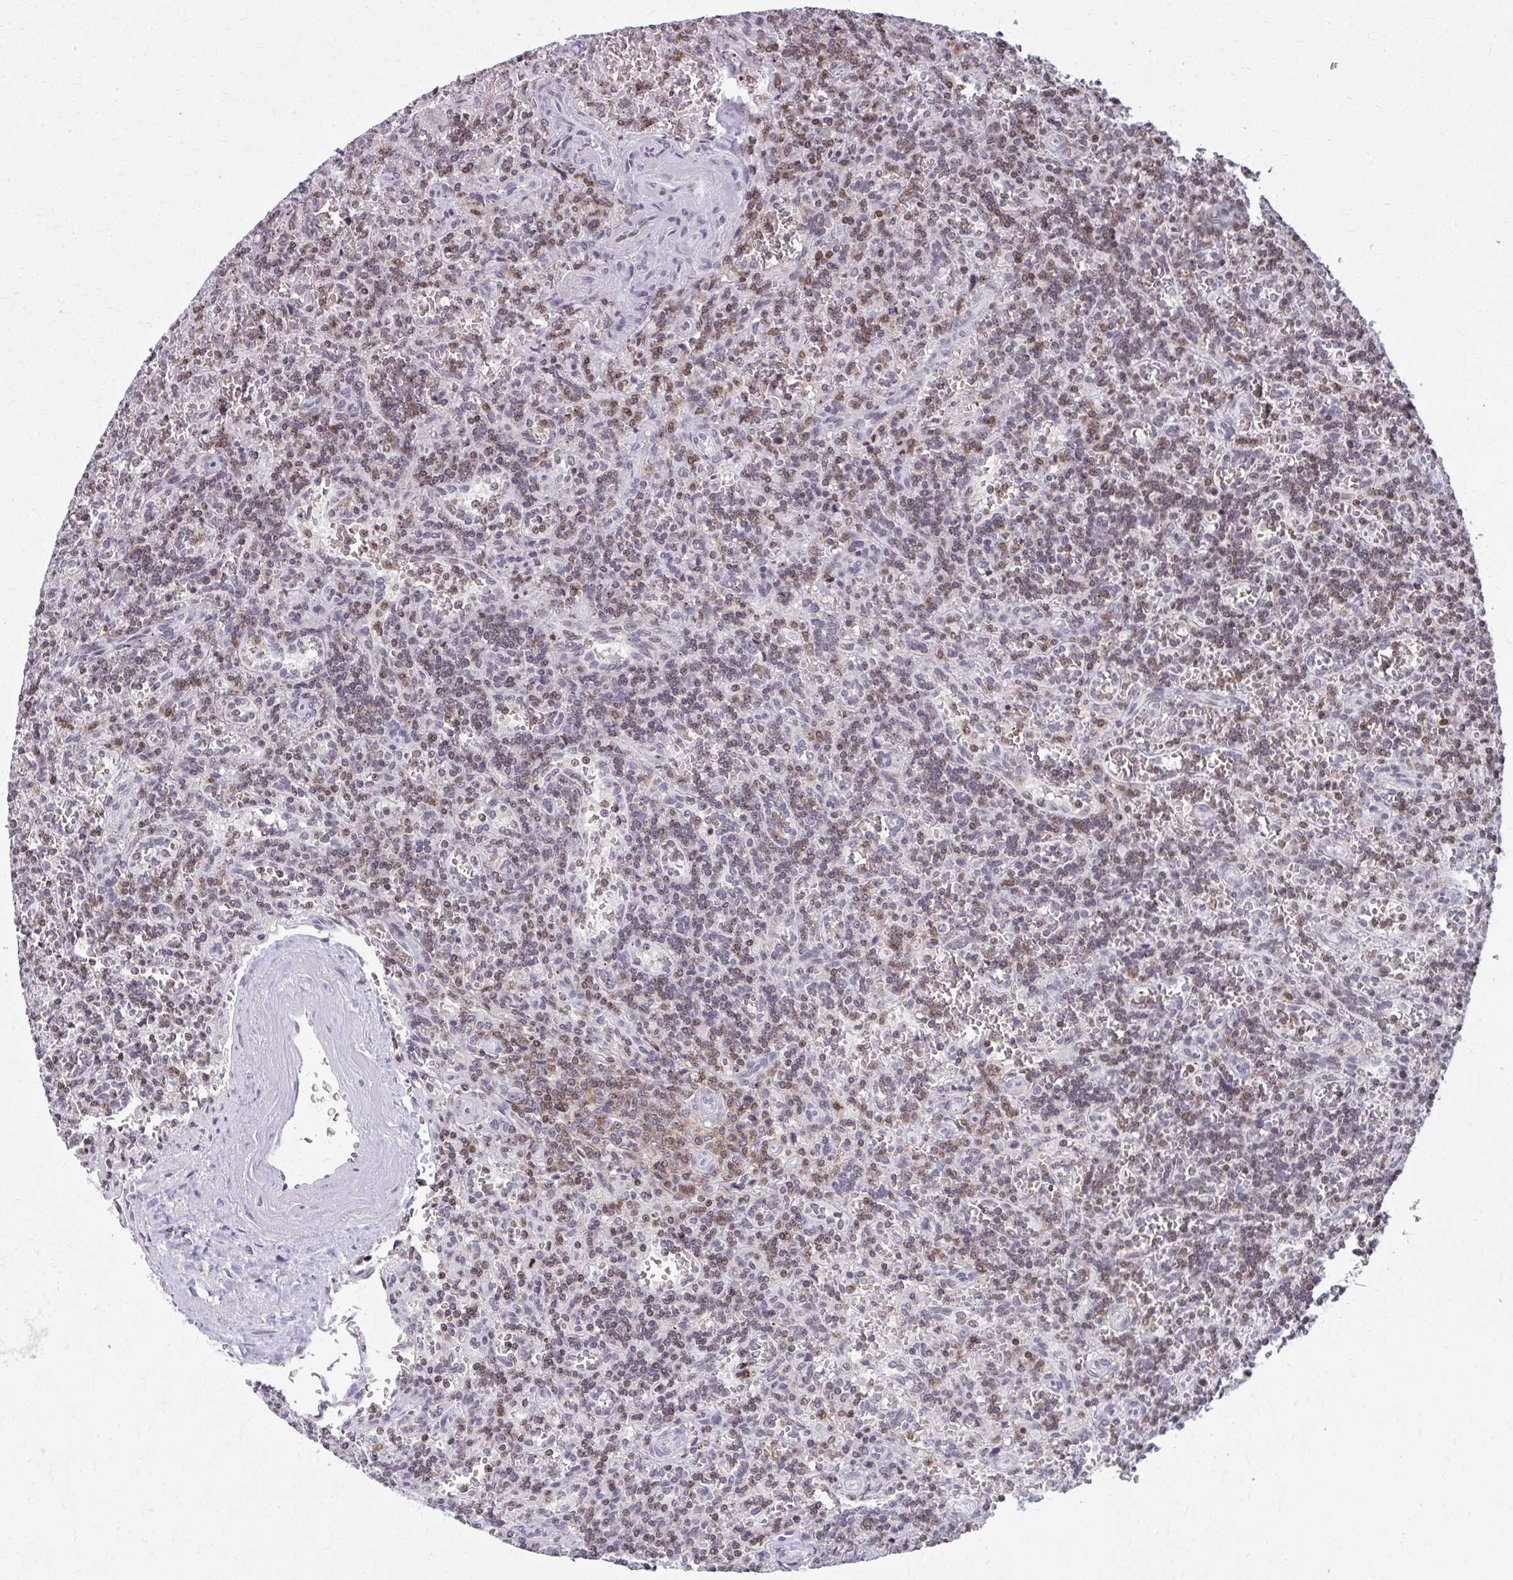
{"staining": {"intensity": "moderate", "quantity": "25%-75%", "location": "nuclear"}, "tissue": "lymphoma", "cell_type": "Tumor cells", "image_type": "cancer", "snomed": [{"axis": "morphology", "description": "Malignant lymphoma, non-Hodgkin's type, Low grade"}, {"axis": "topography", "description": "Spleen"}], "caption": "Approximately 25%-75% of tumor cells in low-grade malignant lymphoma, non-Hodgkin's type exhibit moderate nuclear protein expression as visualized by brown immunohistochemical staining.", "gene": "AP5M1", "patient": {"sex": "male", "age": 73}}